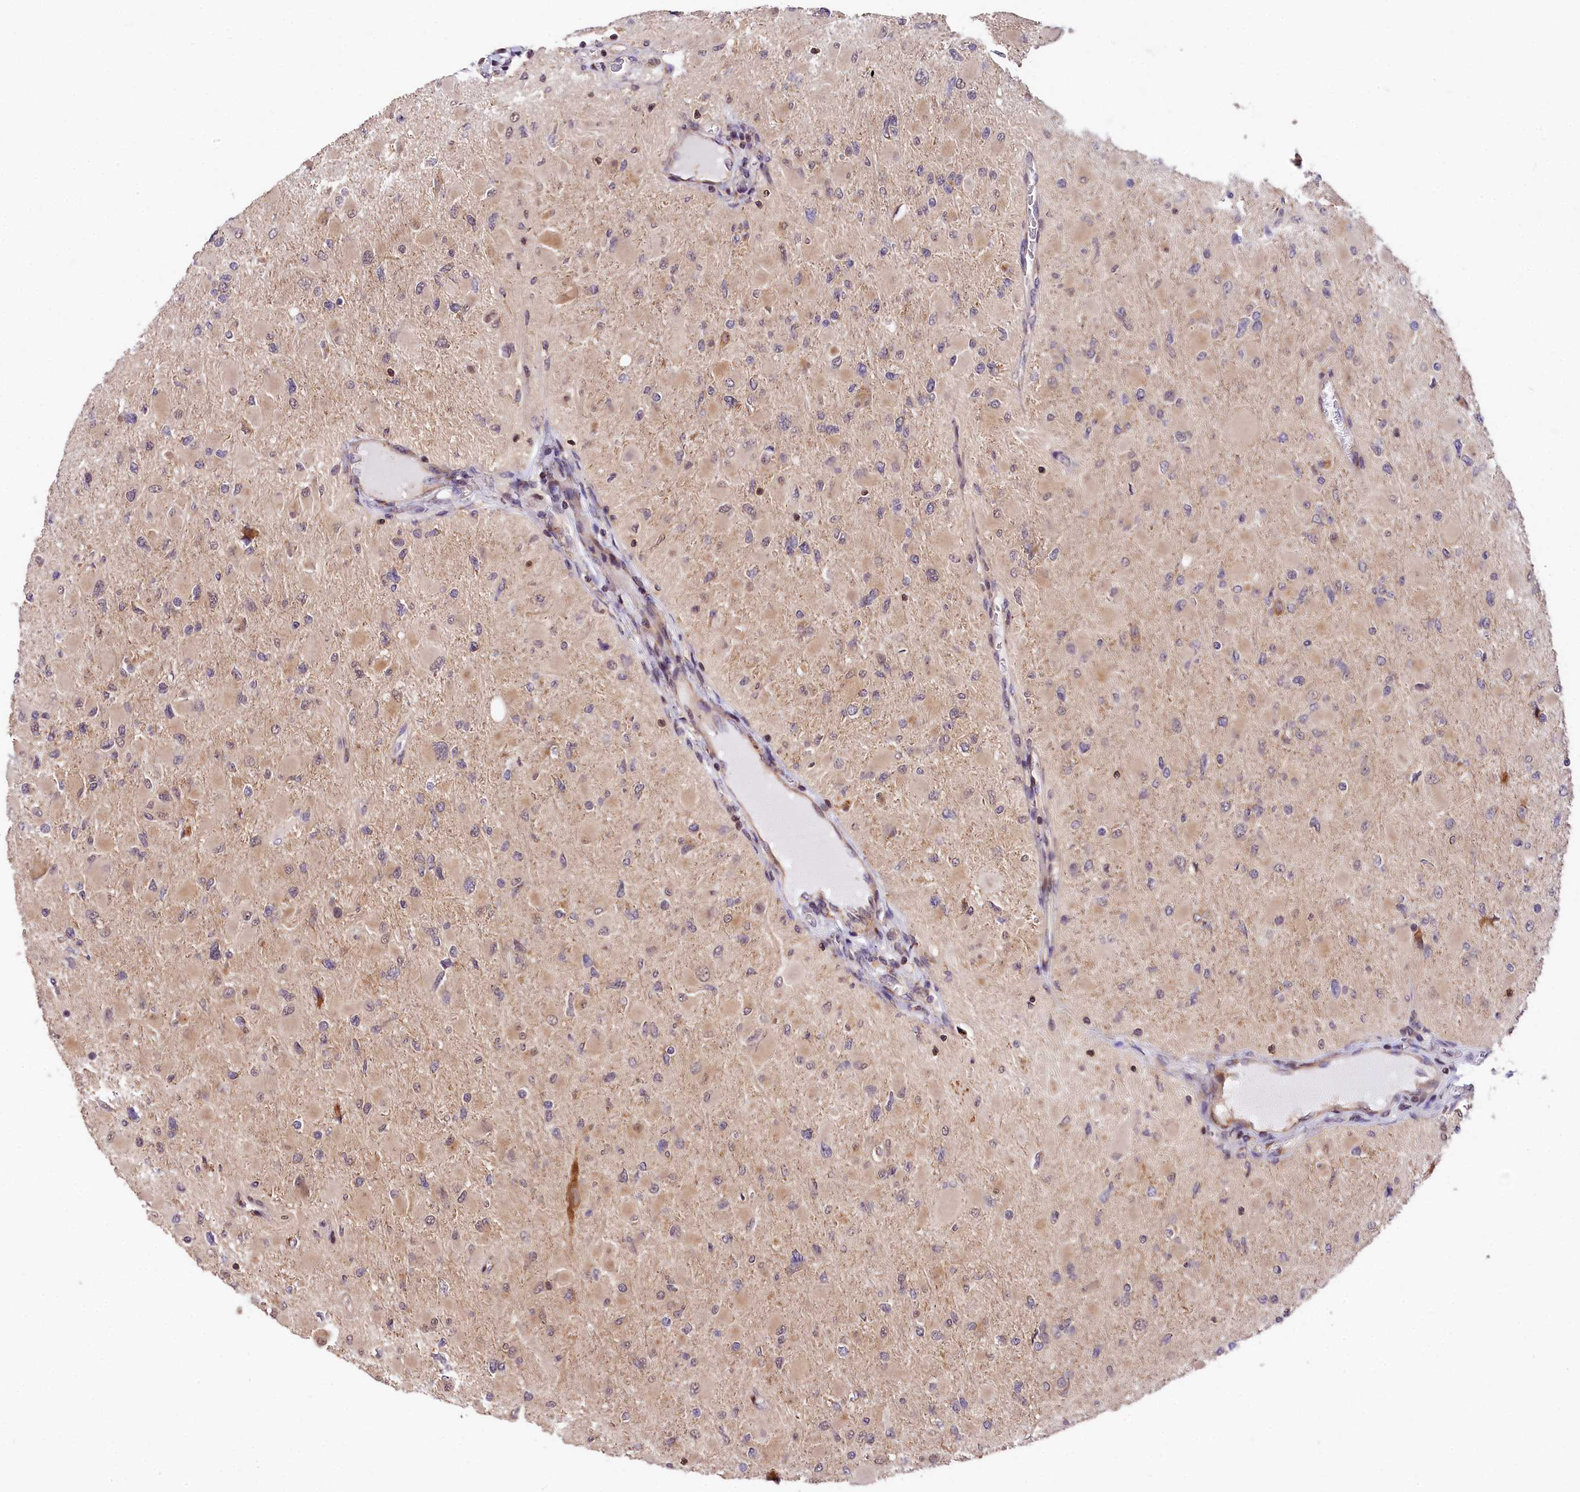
{"staining": {"intensity": "negative", "quantity": "none", "location": "none"}, "tissue": "glioma", "cell_type": "Tumor cells", "image_type": "cancer", "snomed": [{"axis": "morphology", "description": "Glioma, malignant, High grade"}, {"axis": "topography", "description": "Cerebral cortex"}], "caption": "Tumor cells are negative for brown protein staining in malignant glioma (high-grade). (Immunohistochemistry (ihc), brightfield microscopy, high magnification).", "gene": "CHORDC1", "patient": {"sex": "female", "age": 36}}